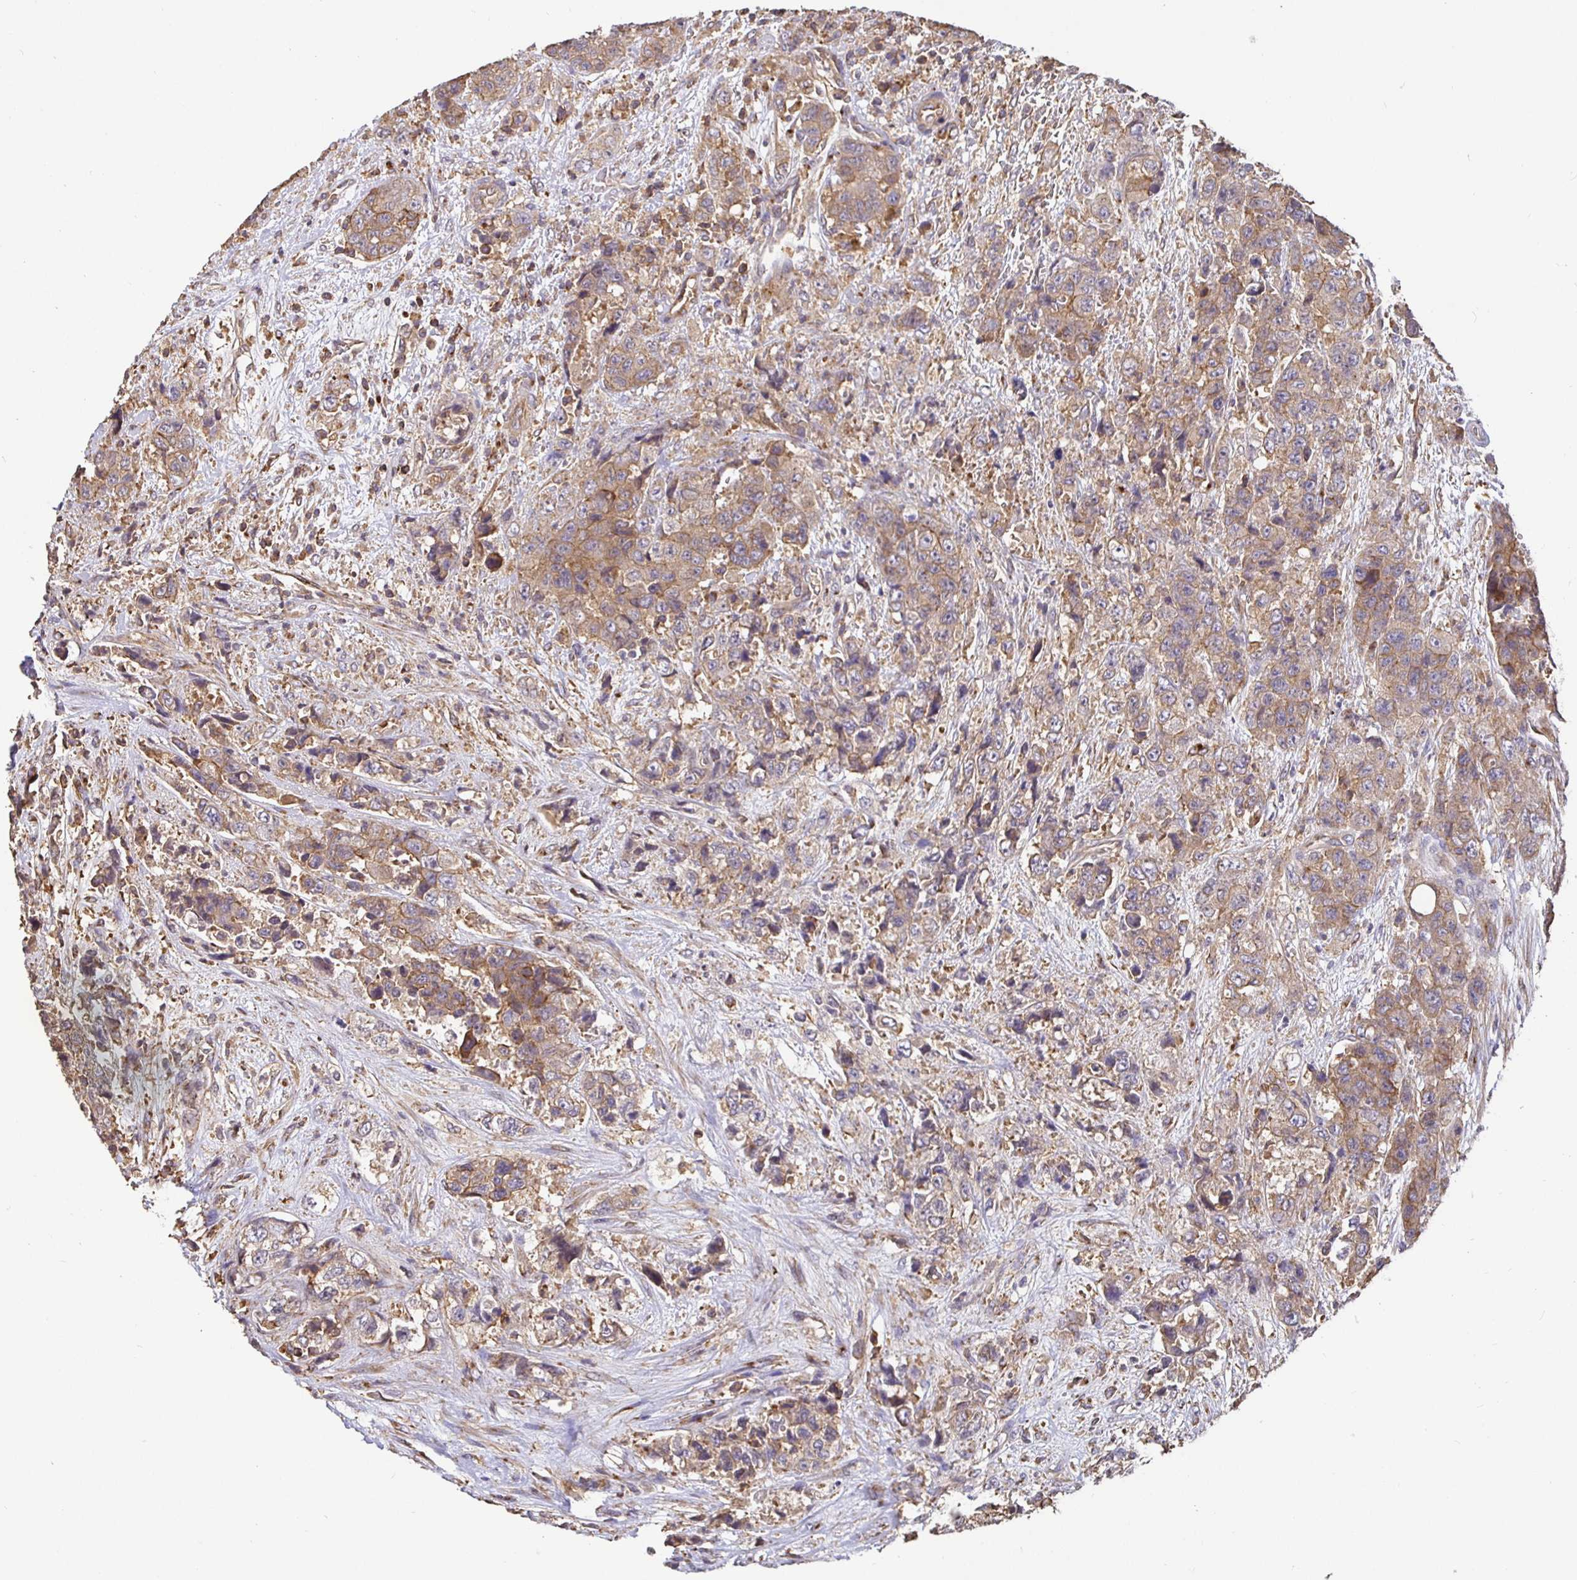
{"staining": {"intensity": "moderate", "quantity": ">75%", "location": "cytoplasmic/membranous"}, "tissue": "urothelial cancer", "cell_type": "Tumor cells", "image_type": "cancer", "snomed": [{"axis": "morphology", "description": "Urothelial carcinoma, High grade"}, {"axis": "topography", "description": "Urinary bladder"}], "caption": "There is medium levels of moderate cytoplasmic/membranous positivity in tumor cells of urothelial carcinoma (high-grade), as demonstrated by immunohistochemical staining (brown color).", "gene": "C1QTNF7", "patient": {"sex": "female", "age": 78}}